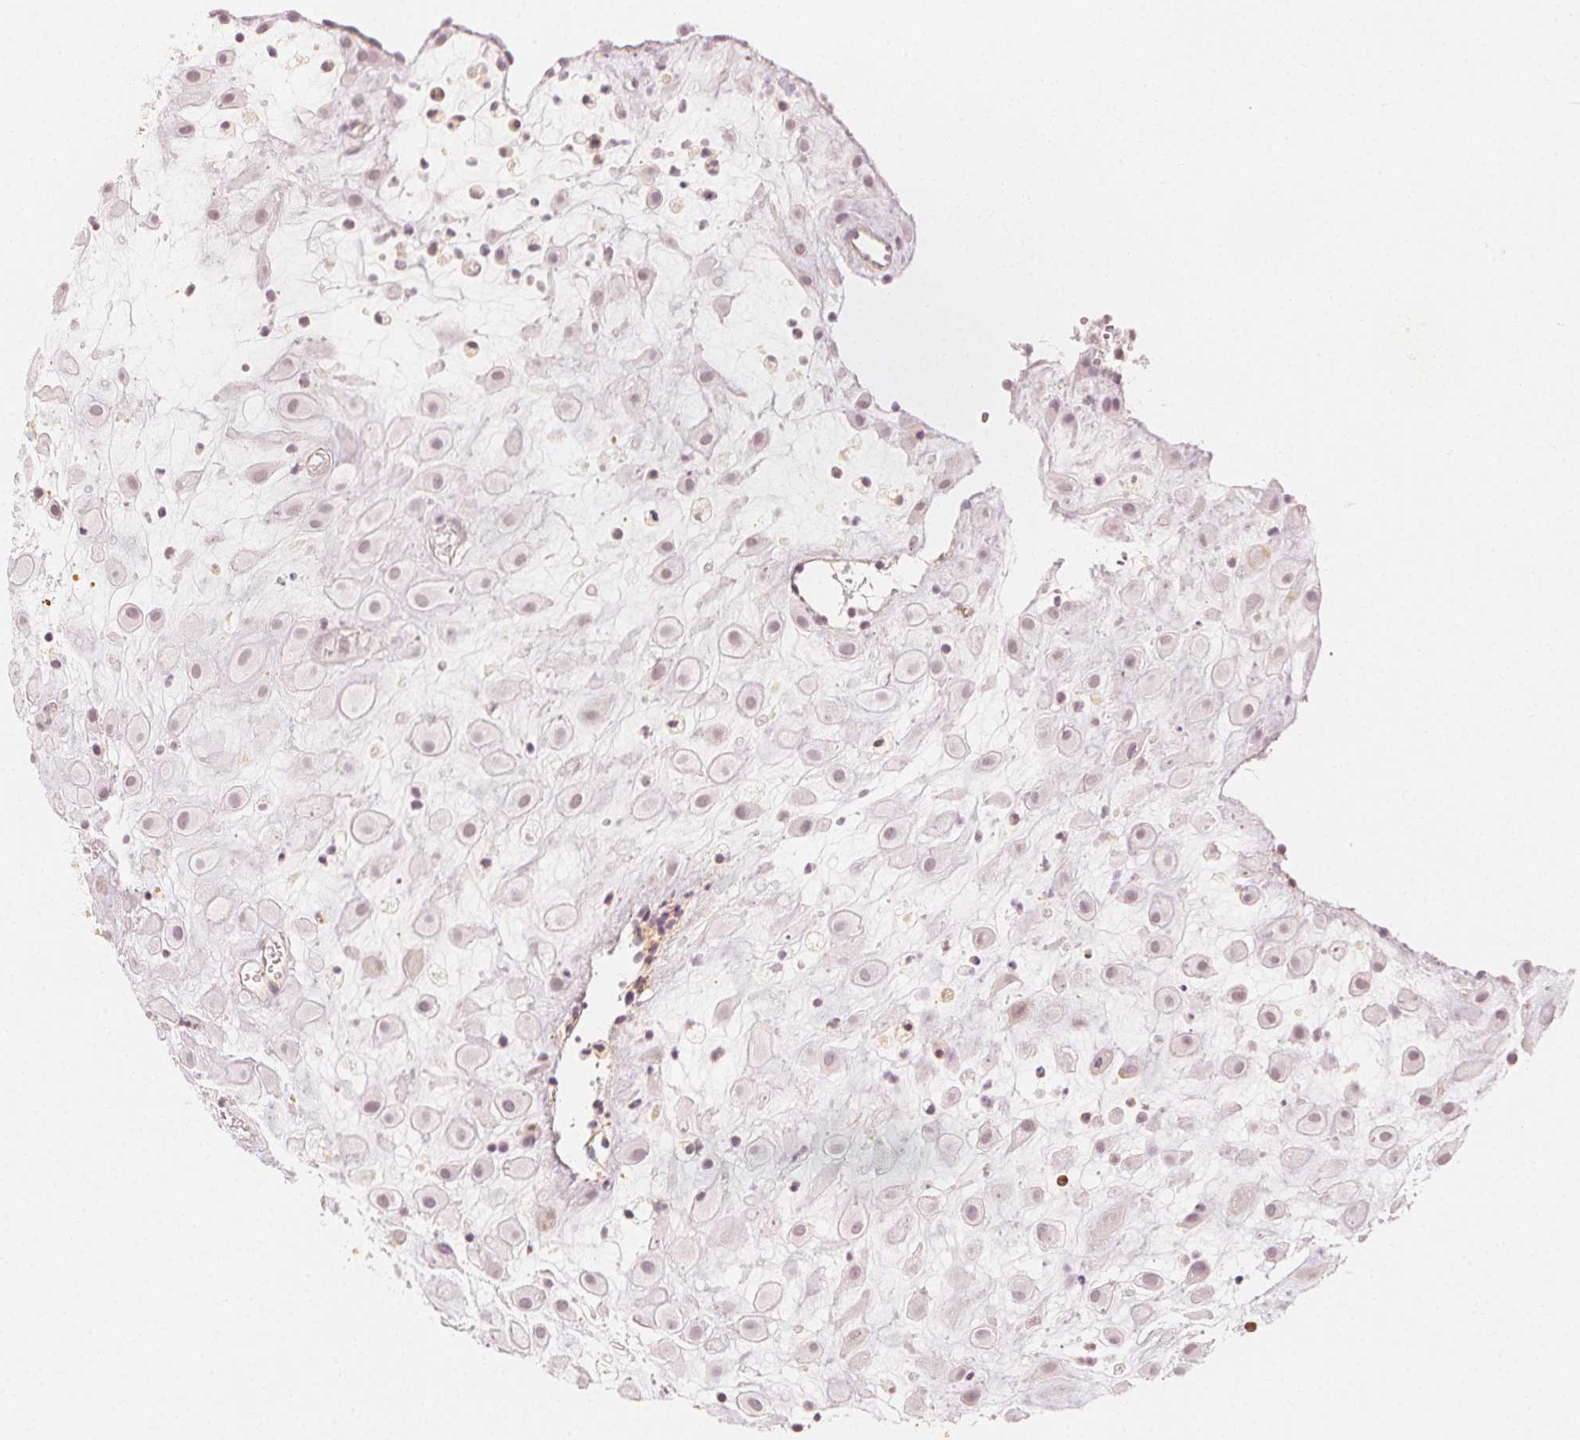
{"staining": {"intensity": "weak", "quantity": ">75%", "location": "nuclear"}, "tissue": "placenta", "cell_type": "Decidual cells", "image_type": "normal", "snomed": [{"axis": "morphology", "description": "Normal tissue, NOS"}, {"axis": "topography", "description": "Placenta"}], "caption": "About >75% of decidual cells in unremarkable placenta demonstrate weak nuclear protein staining as visualized by brown immunohistochemical staining.", "gene": "ARHGAP26", "patient": {"sex": "female", "age": 24}}